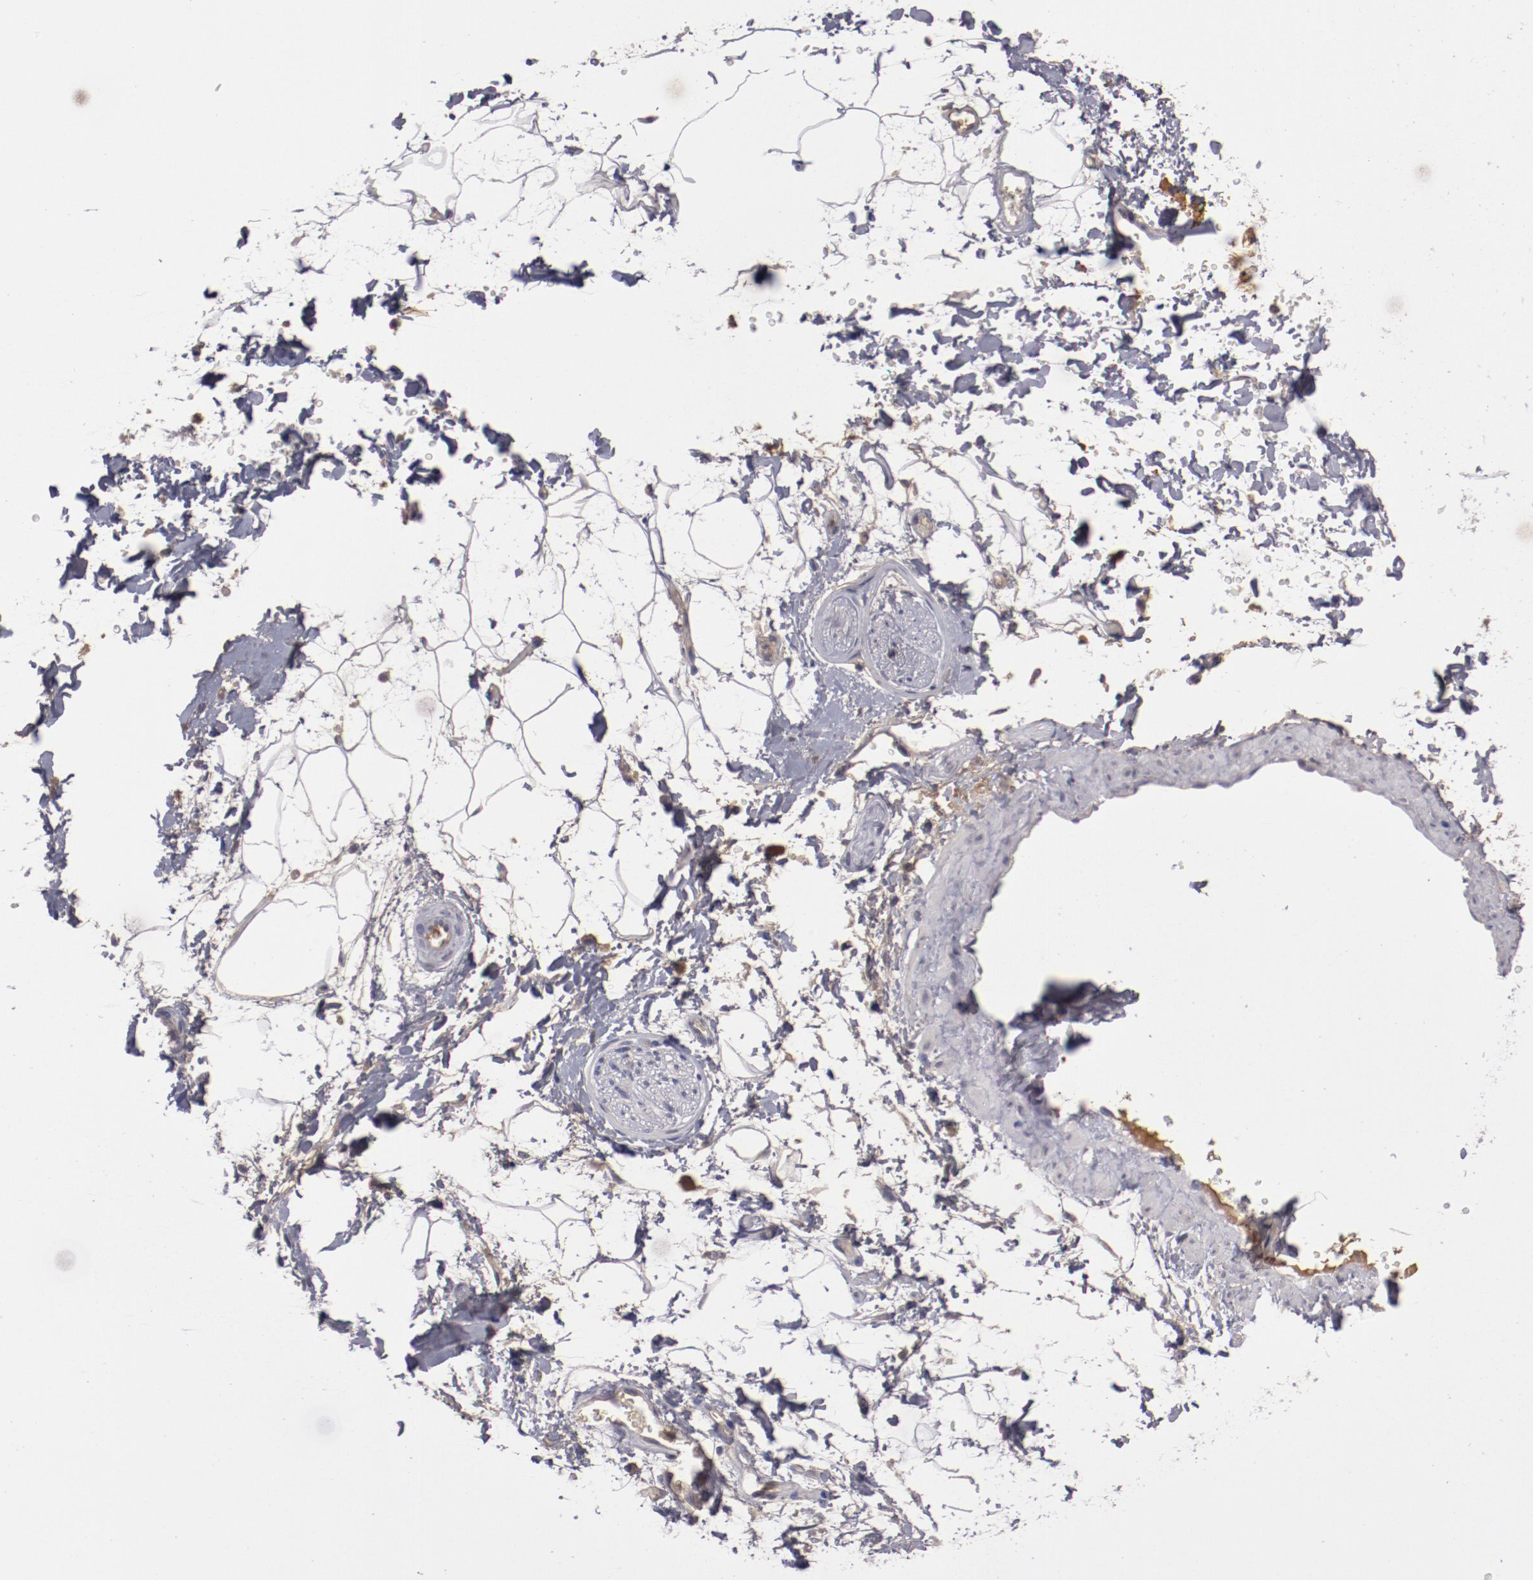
{"staining": {"intensity": "weak", "quantity": "25%-75%", "location": "cytoplasmic/membranous"}, "tissue": "adipose tissue", "cell_type": "Adipocytes", "image_type": "normal", "snomed": [{"axis": "morphology", "description": "Normal tissue, NOS"}, {"axis": "topography", "description": "Soft tissue"}], "caption": "An immunohistochemistry histopathology image of normal tissue is shown. Protein staining in brown highlights weak cytoplasmic/membranous positivity in adipose tissue within adipocytes. Using DAB (brown) and hematoxylin (blue) stains, captured at high magnification using brightfield microscopy.", "gene": "CP", "patient": {"sex": "male", "age": 72}}